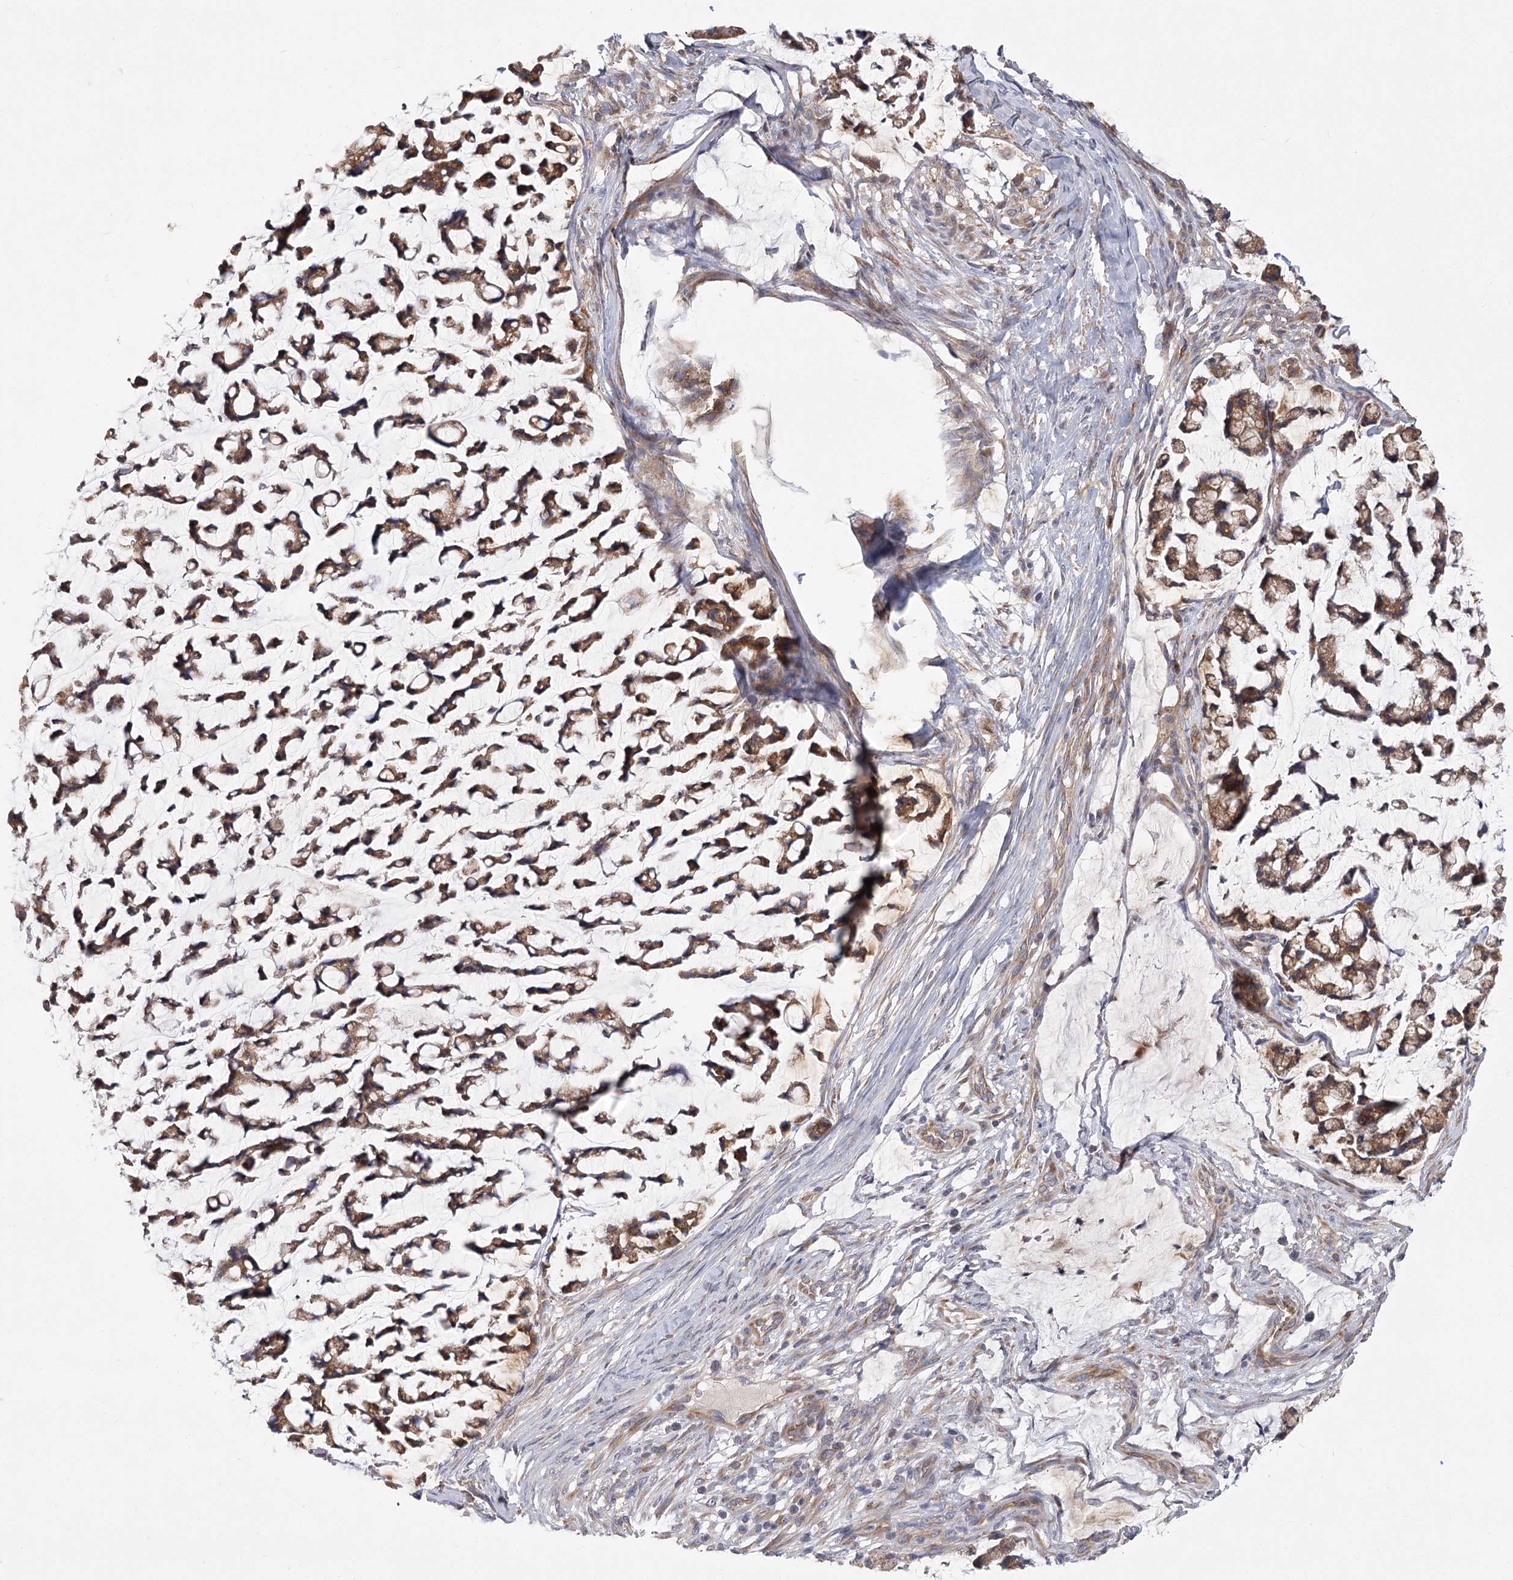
{"staining": {"intensity": "moderate", "quantity": ">75%", "location": "cytoplasmic/membranous"}, "tissue": "stomach cancer", "cell_type": "Tumor cells", "image_type": "cancer", "snomed": [{"axis": "morphology", "description": "Adenocarcinoma, NOS"}, {"axis": "topography", "description": "Stomach, lower"}], "caption": "The histopathology image reveals a brown stain indicating the presence of a protein in the cytoplasmic/membranous of tumor cells in adenocarcinoma (stomach).", "gene": "CNTLN", "patient": {"sex": "male", "age": 67}}